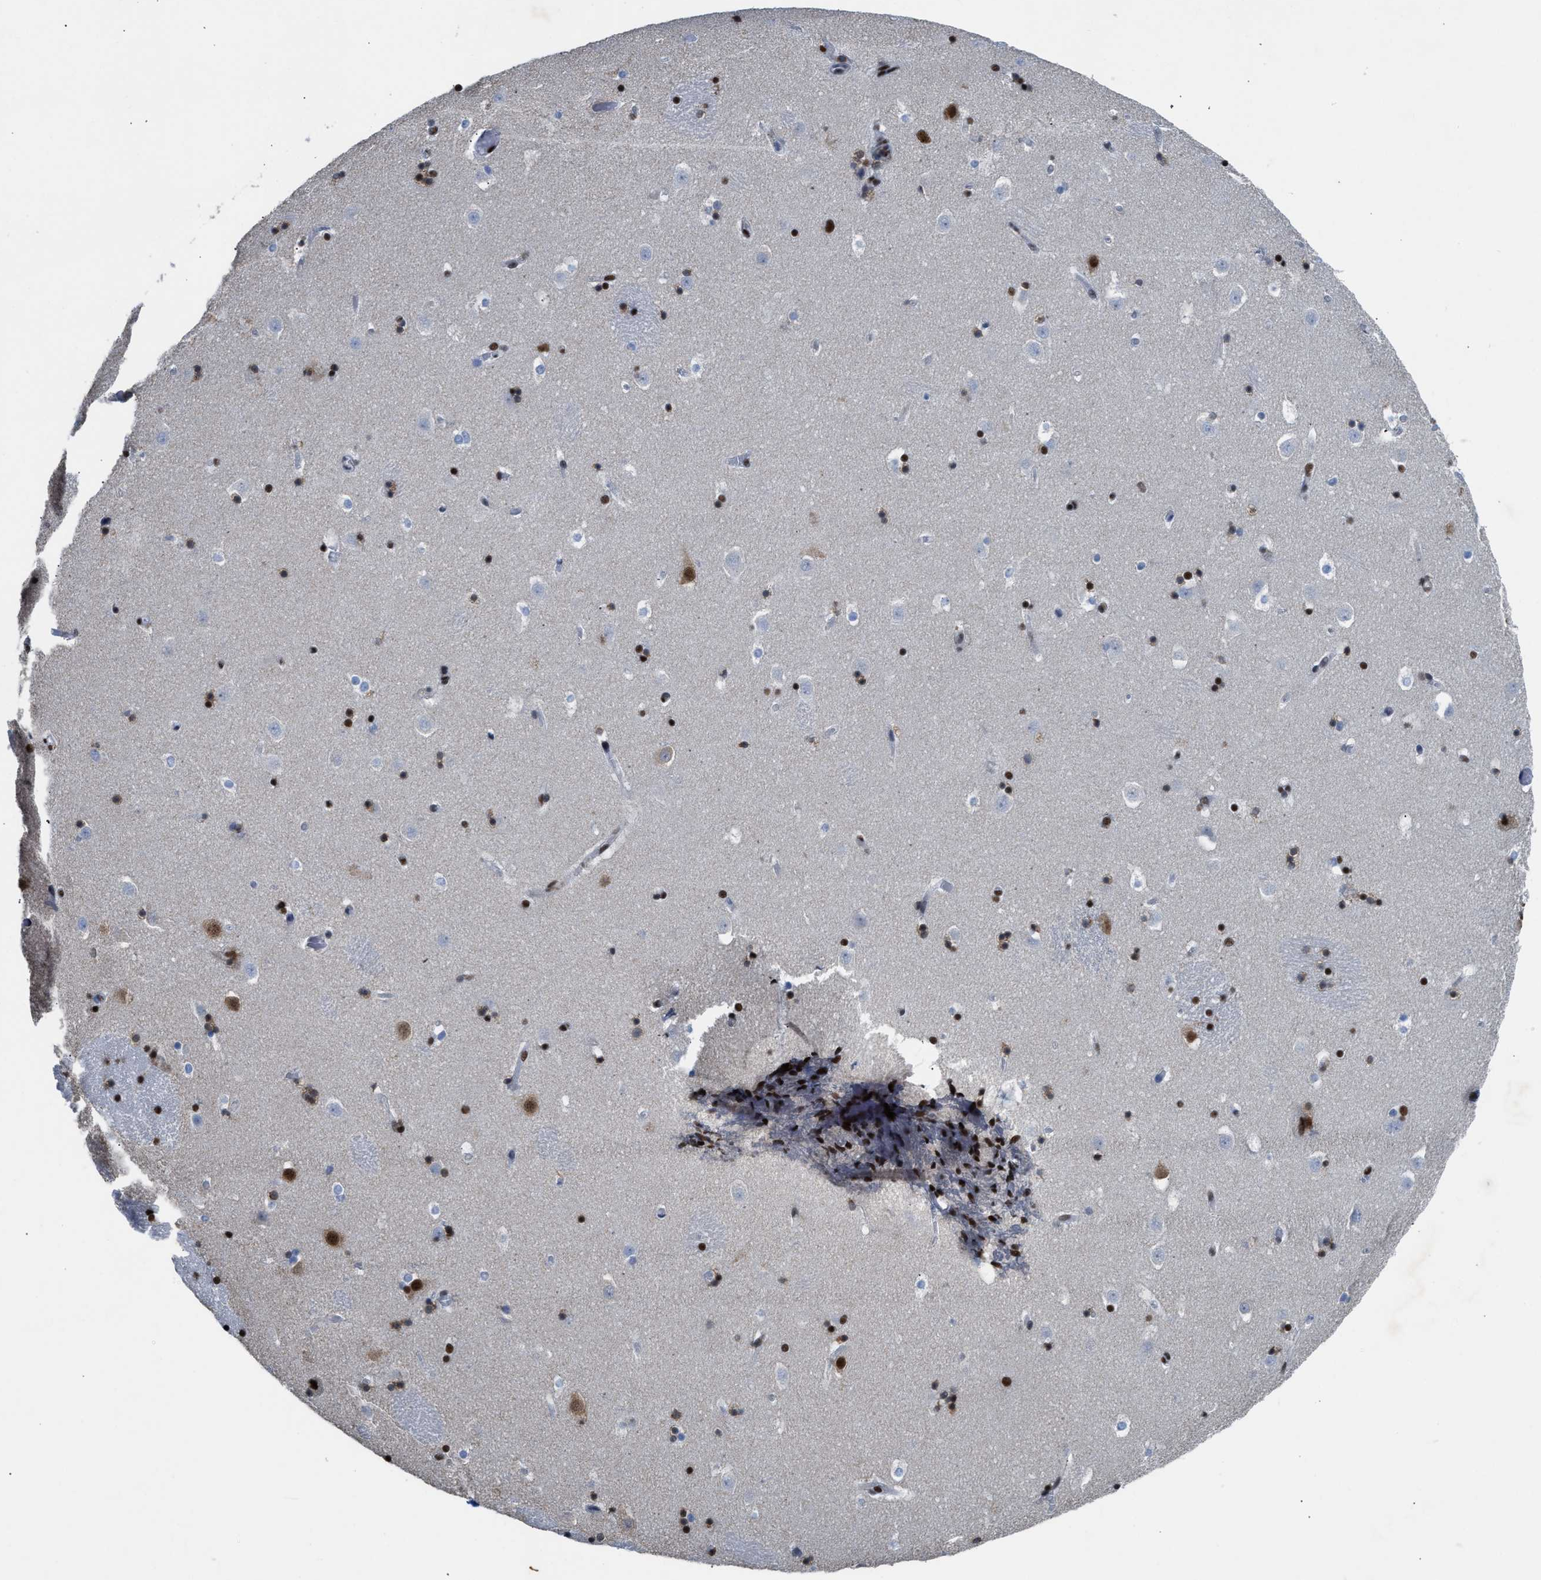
{"staining": {"intensity": "strong", "quantity": ">75%", "location": "nuclear"}, "tissue": "caudate", "cell_type": "Glial cells", "image_type": "normal", "snomed": [{"axis": "morphology", "description": "Normal tissue, NOS"}, {"axis": "topography", "description": "Lateral ventricle wall"}], "caption": "A brown stain labels strong nuclear expression of a protein in glial cells of benign caudate. The staining was performed using DAB, with brown indicating positive protein expression. Nuclei are stained blue with hematoxylin.", "gene": "SCAF4", "patient": {"sex": "male", "age": 45}}